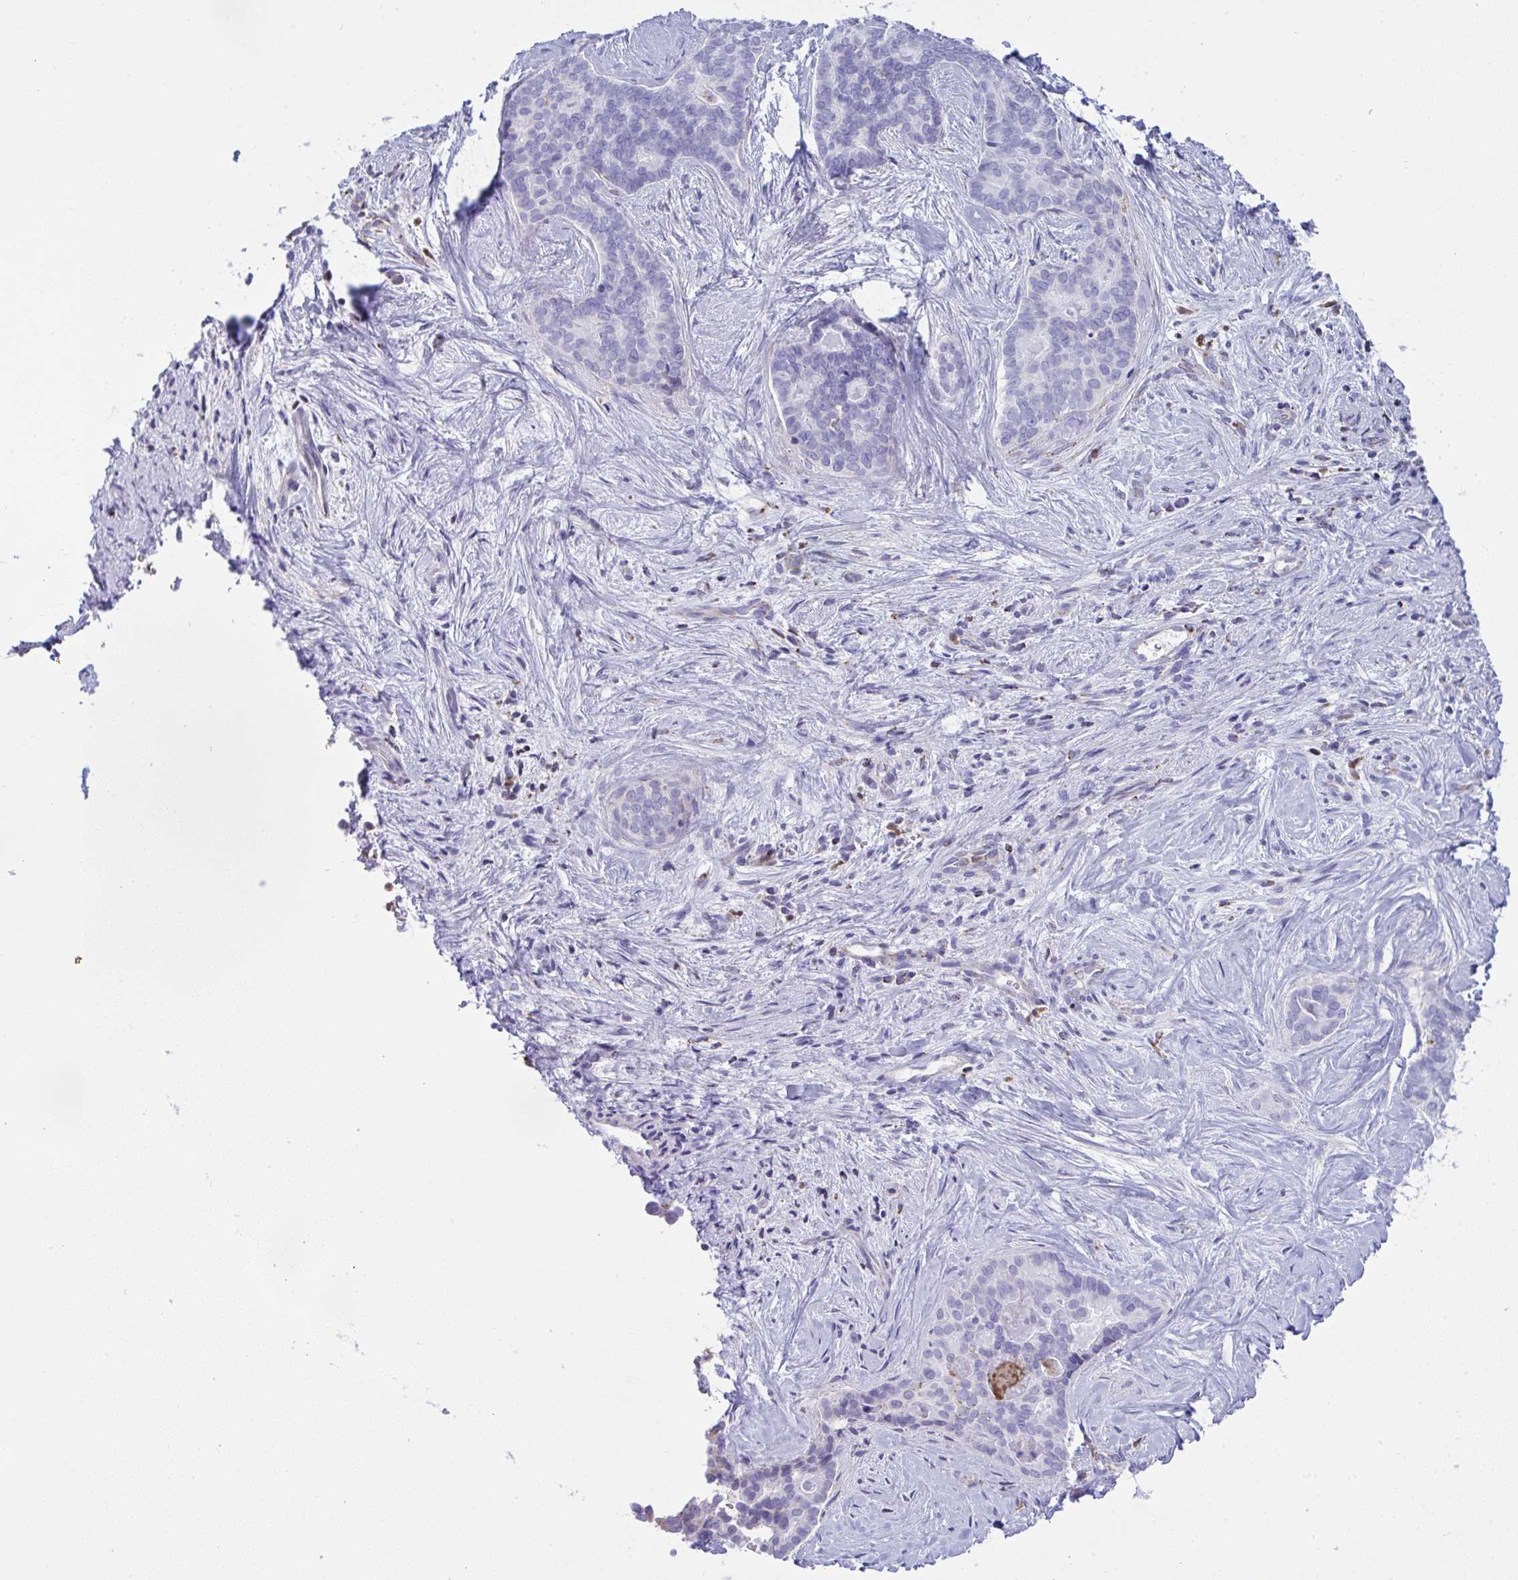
{"staining": {"intensity": "negative", "quantity": "none", "location": "none"}, "tissue": "liver cancer", "cell_type": "Tumor cells", "image_type": "cancer", "snomed": [{"axis": "morphology", "description": "Cholangiocarcinoma"}, {"axis": "topography", "description": "Liver"}], "caption": "Tumor cells show no significant staining in liver cancer.", "gene": "PLA2G12B", "patient": {"sex": "female", "age": 64}}